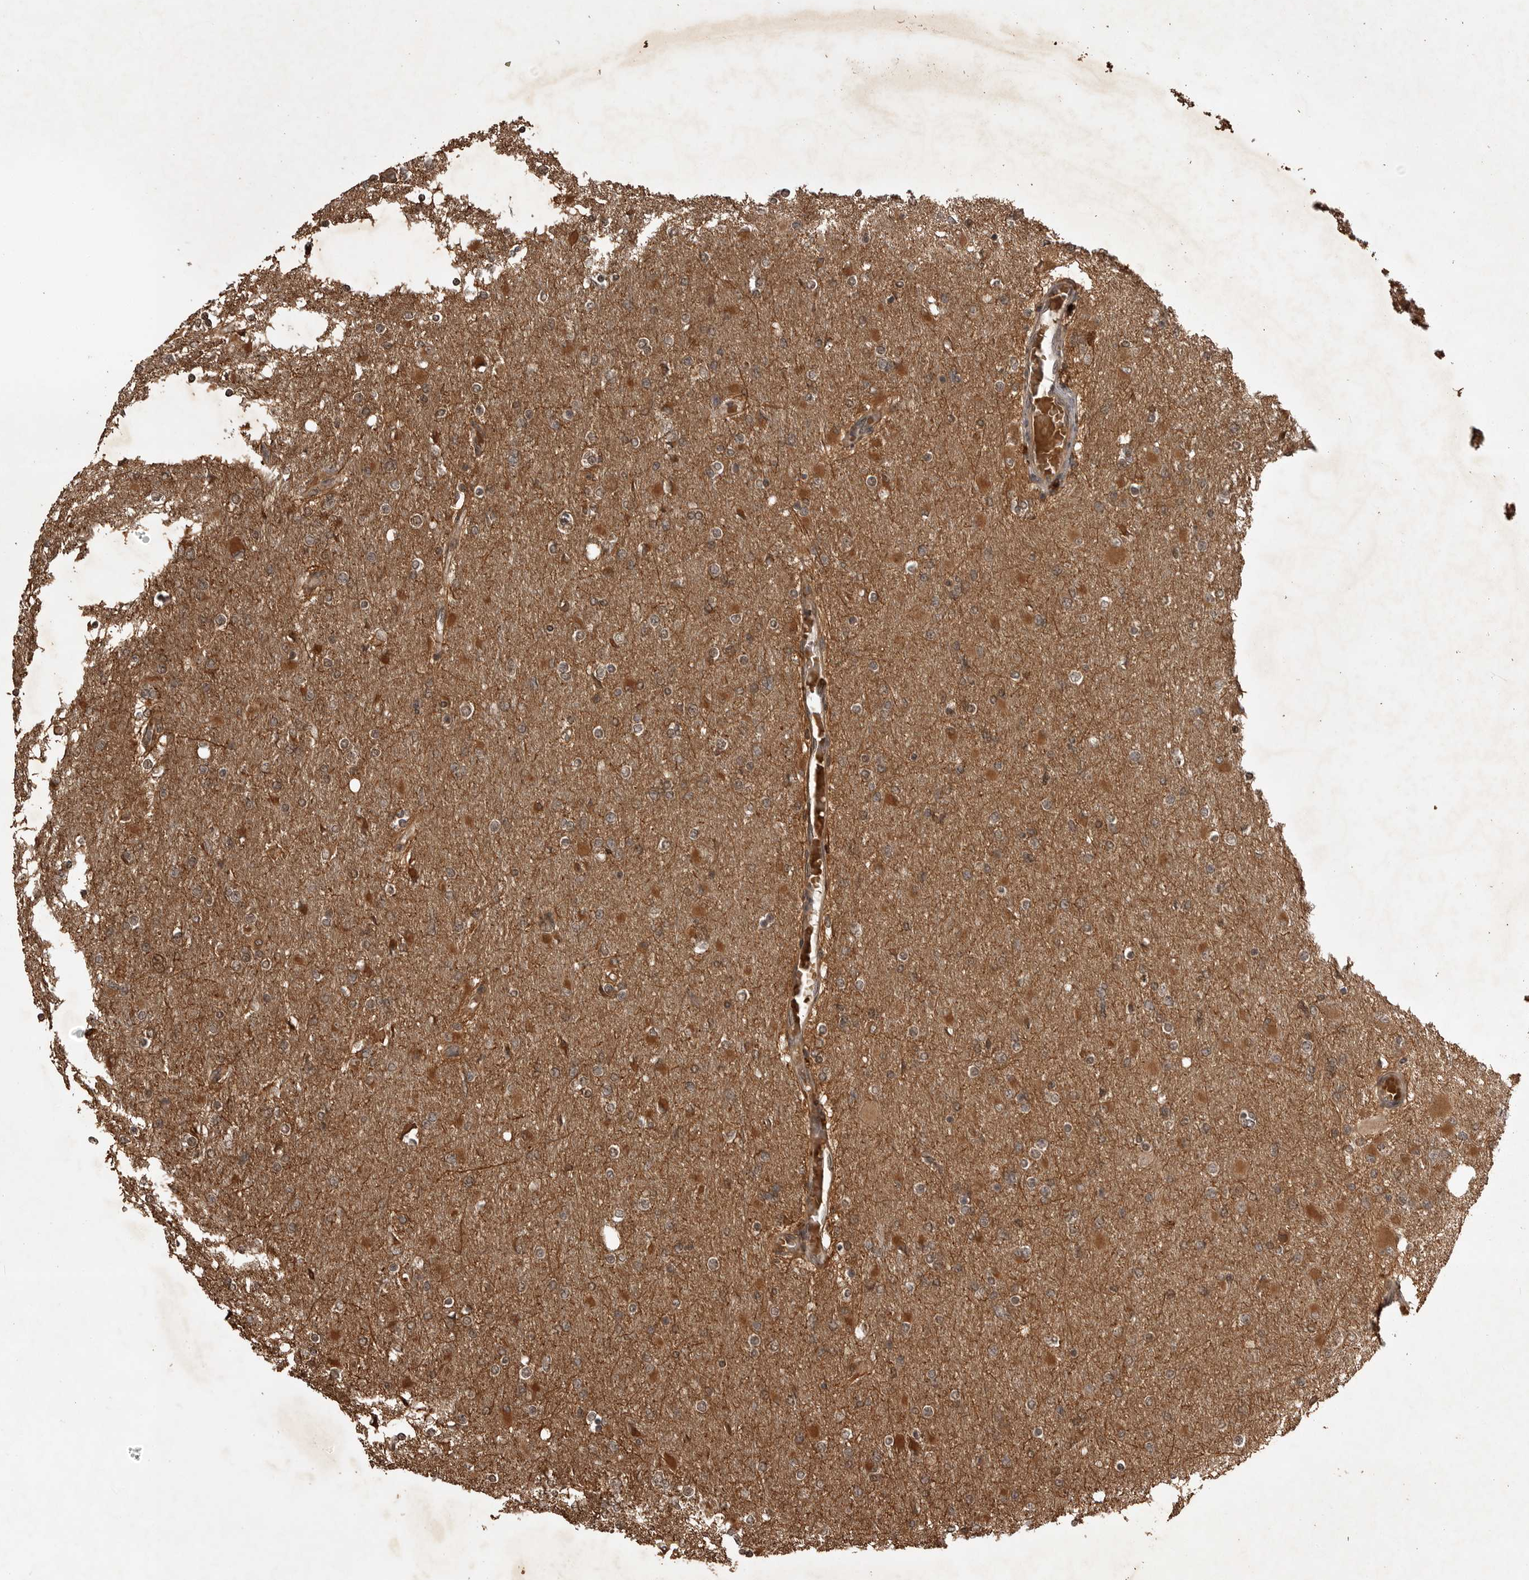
{"staining": {"intensity": "moderate", "quantity": "25%-75%", "location": "cytoplasmic/membranous"}, "tissue": "glioma", "cell_type": "Tumor cells", "image_type": "cancer", "snomed": [{"axis": "morphology", "description": "Glioma, malignant, High grade"}, {"axis": "topography", "description": "Cerebral cortex"}], "caption": "This photomicrograph reveals malignant glioma (high-grade) stained with immunohistochemistry to label a protein in brown. The cytoplasmic/membranous of tumor cells show moderate positivity for the protein. Nuclei are counter-stained blue.", "gene": "AKAP7", "patient": {"sex": "female", "age": 36}}